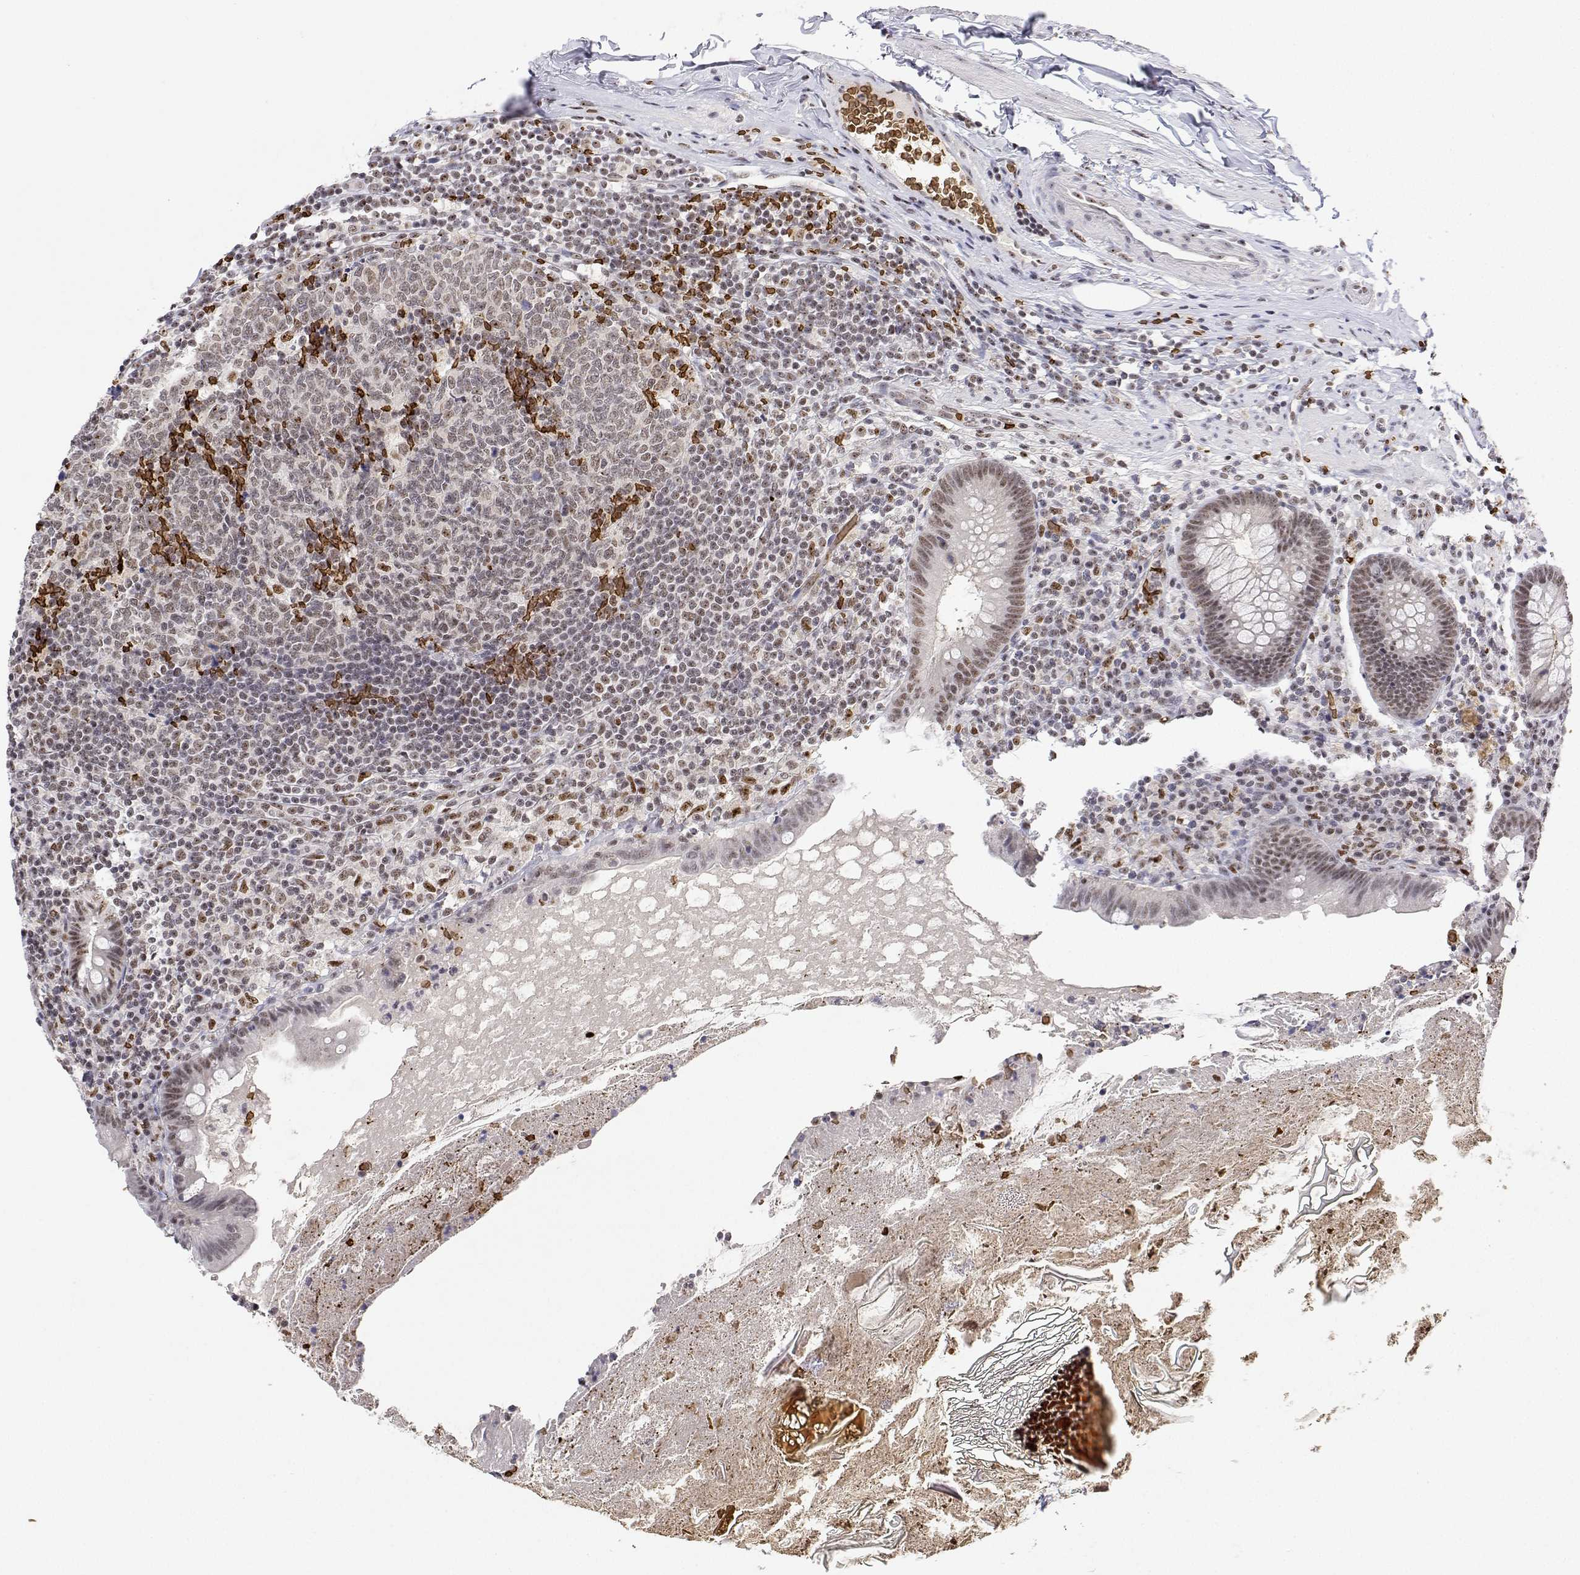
{"staining": {"intensity": "moderate", "quantity": "25%-75%", "location": "nuclear"}, "tissue": "appendix", "cell_type": "Glandular cells", "image_type": "normal", "snomed": [{"axis": "morphology", "description": "Normal tissue, NOS"}, {"axis": "topography", "description": "Appendix"}], "caption": "The micrograph displays staining of normal appendix, revealing moderate nuclear protein expression (brown color) within glandular cells.", "gene": "ADAR", "patient": {"sex": "male", "age": 47}}